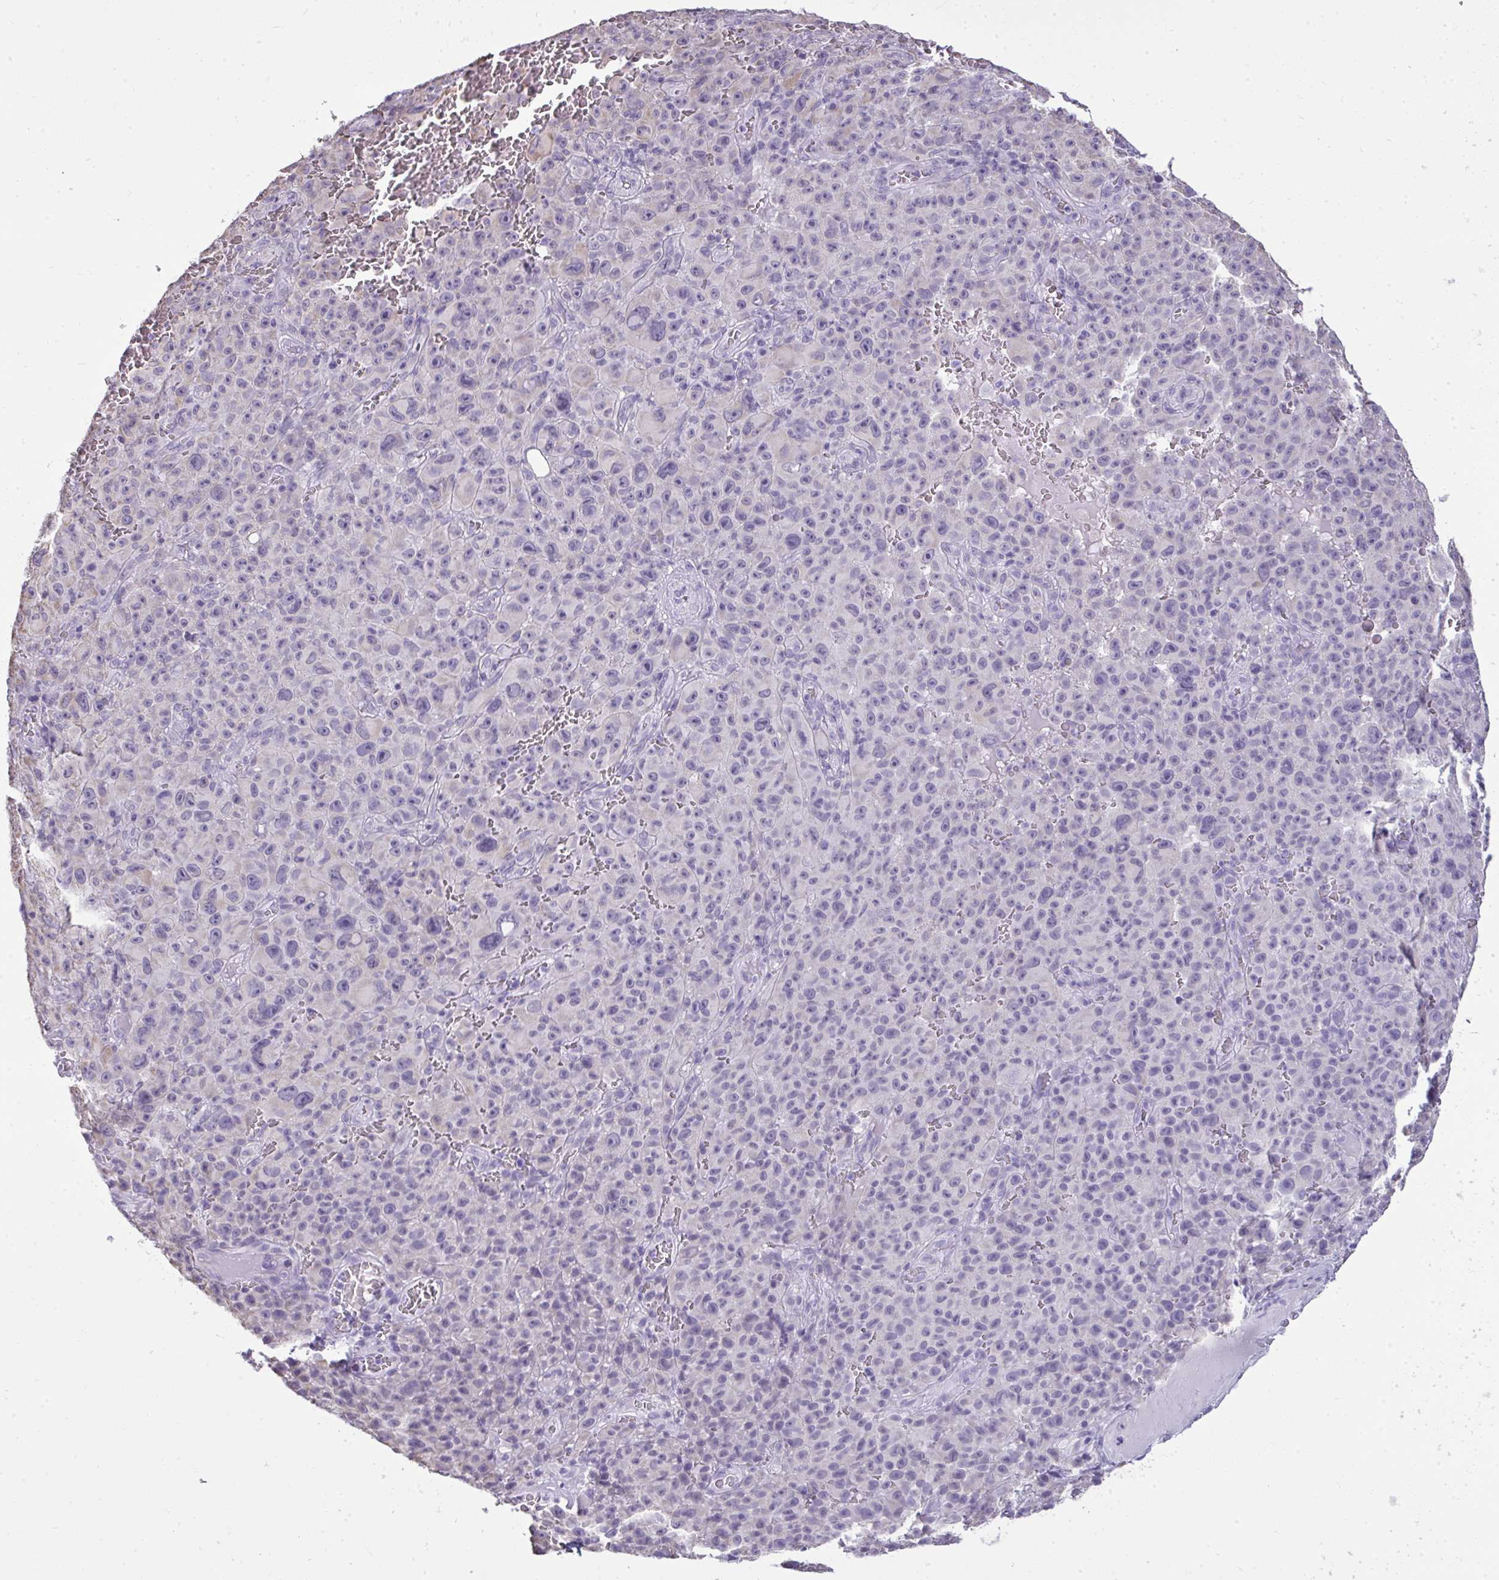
{"staining": {"intensity": "negative", "quantity": "none", "location": "none"}, "tissue": "melanoma", "cell_type": "Tumor cells", "image_type": "cancer", "snomed": [{"axis": "morphology", "description": "Malignant melanoma, NOS"}, {"axis": "topography", "description": "Skin"}], "caption": "Image shows no protein staining in tumor cells of melanoma tissue. (Brightfield microscopy of DAB immunohistochemistry (IHC) at high magnification).", "gene": "NPPA", "patient": {"sex": "female", "age": 82}}